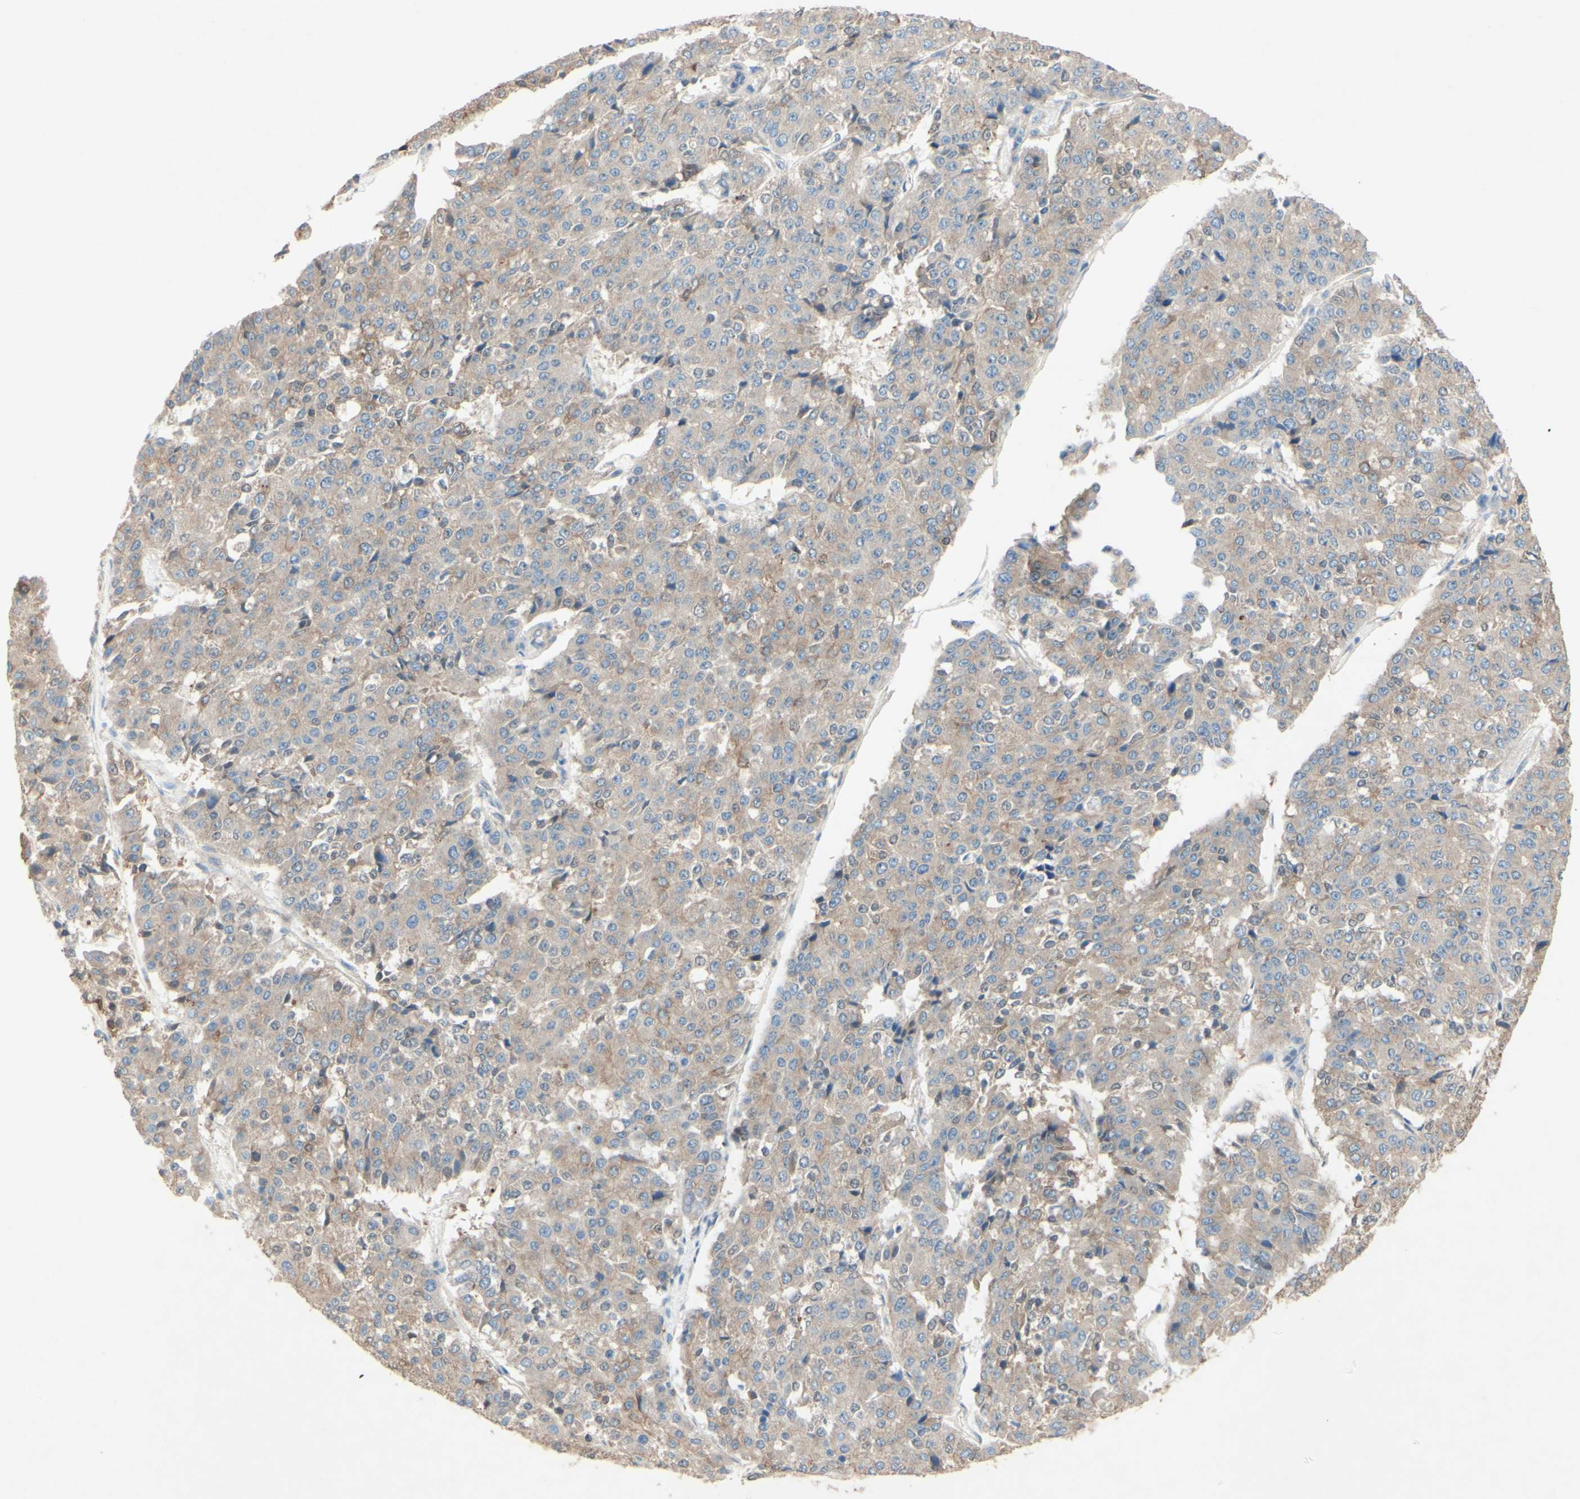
{"staining": {"intensity": "weak", "quantity": ">75%", "location": "cytoplasmic/membranous"}, "tissue": "pancreatic cancer", "cell_type": "Tumor cells", "image_type": "cancer", "snomed": [{"axis": "morphology", "description": "Adenocarcinoma, NOS"}, {"axis": "topography", "description": "Pancreas"}], "caption": "Human adenocarcinoma (pancreatic) stained with a brown dye reveals weak cytoplasmic/membranous positive expression in approximately >75% of tumor cells.", "gene": "MTM1", "patient": {"sex": "male", "age": 50}}